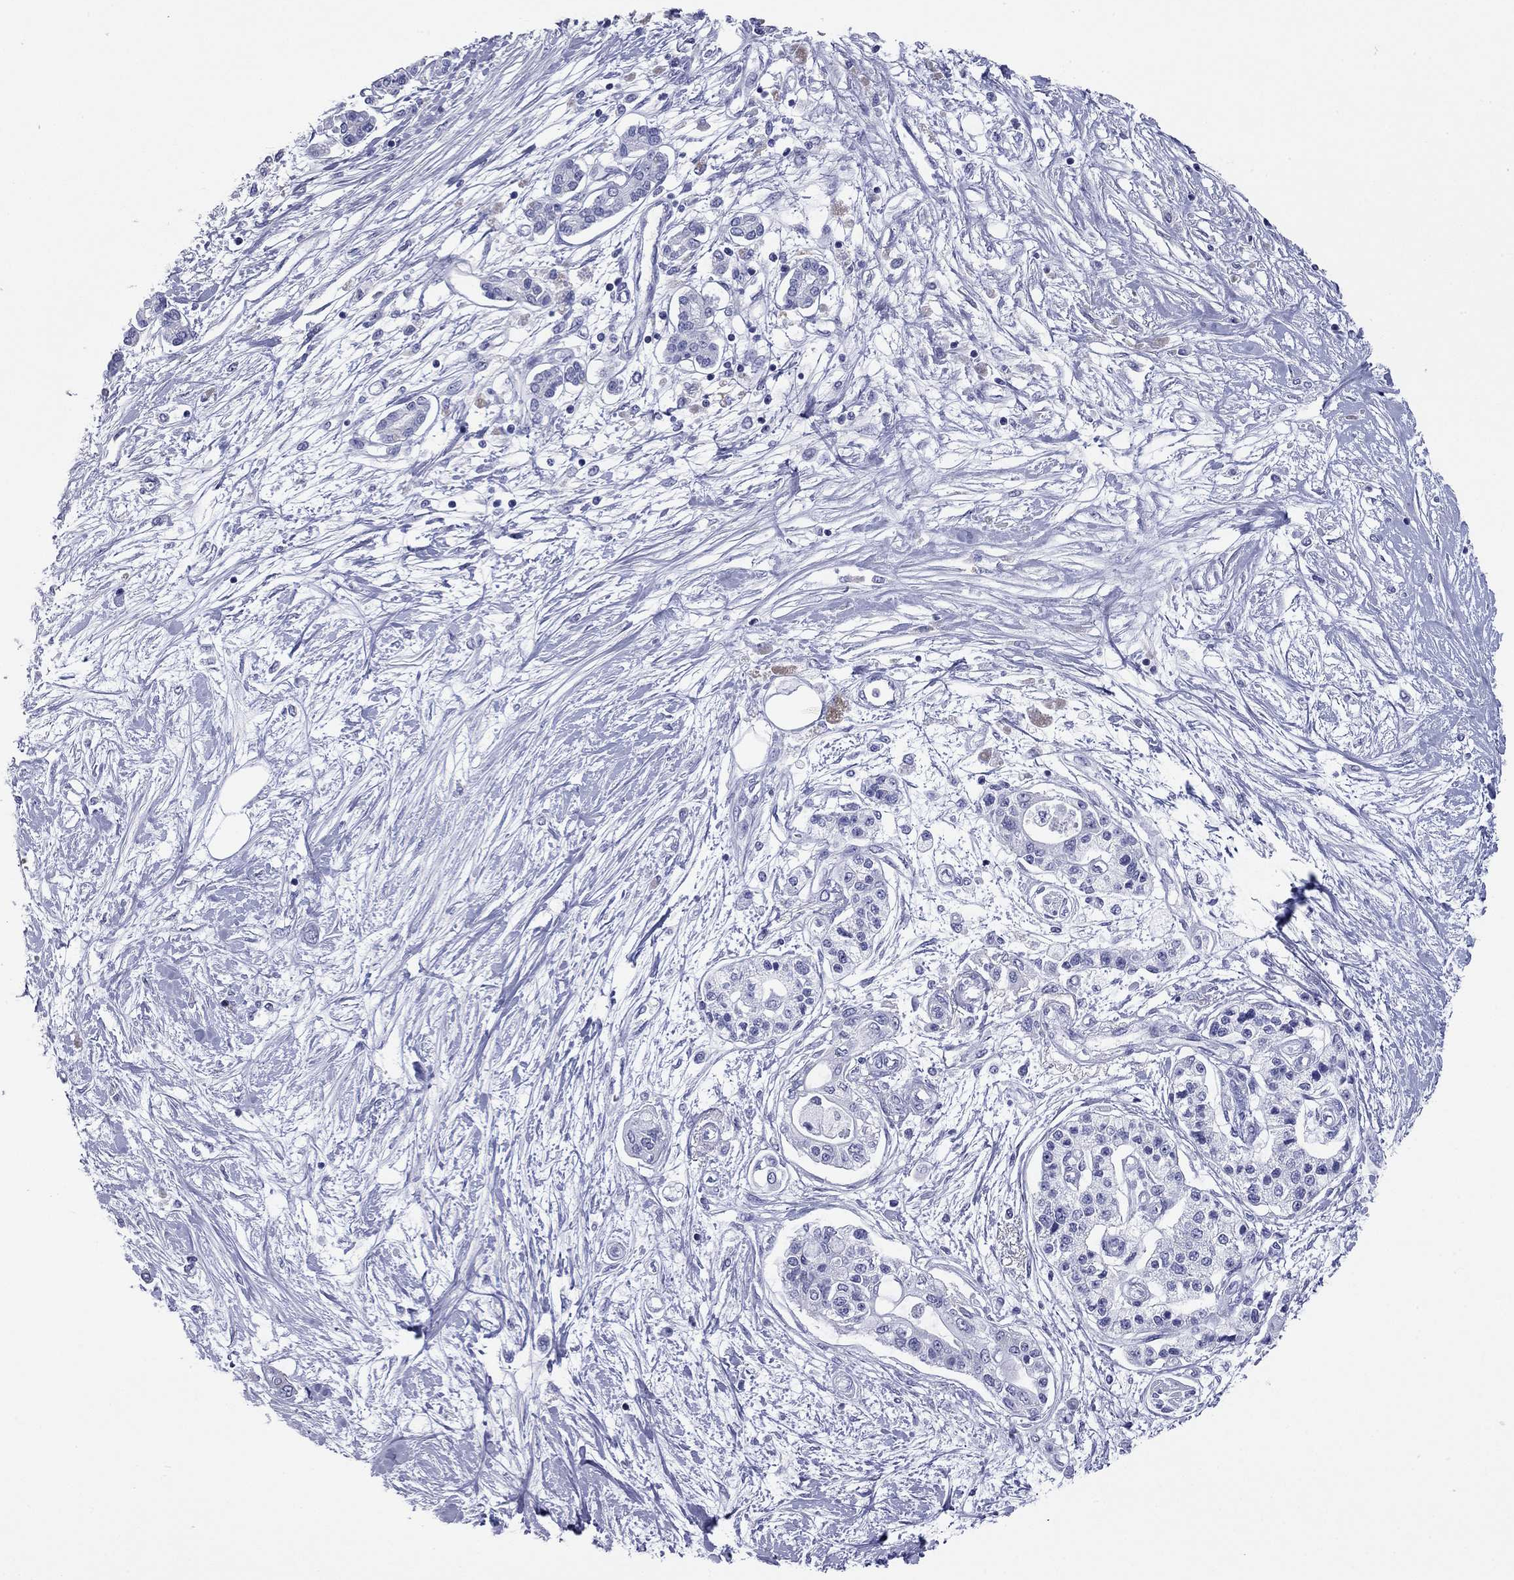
{"staining": {"intensity": "negative", "quantity": "none", "location": "none"}, "tissue": "pancreatic cancer", "cell_type": "Tumor cells", "image_type": "cancer", "snomed": [{"axis": "morphology", "description": "Adenocarcinoma, NOS"}, {"axis": "topography", "description": "Pancreas"}], "caption": "Tumor cells show no significant expression in pancreatic cancer. (Immunohistochemistry (ihc), brightfield microscopy, high magnification).", "gene": "ACTL7B", "patient": {"sex": "female", "age": 77}}